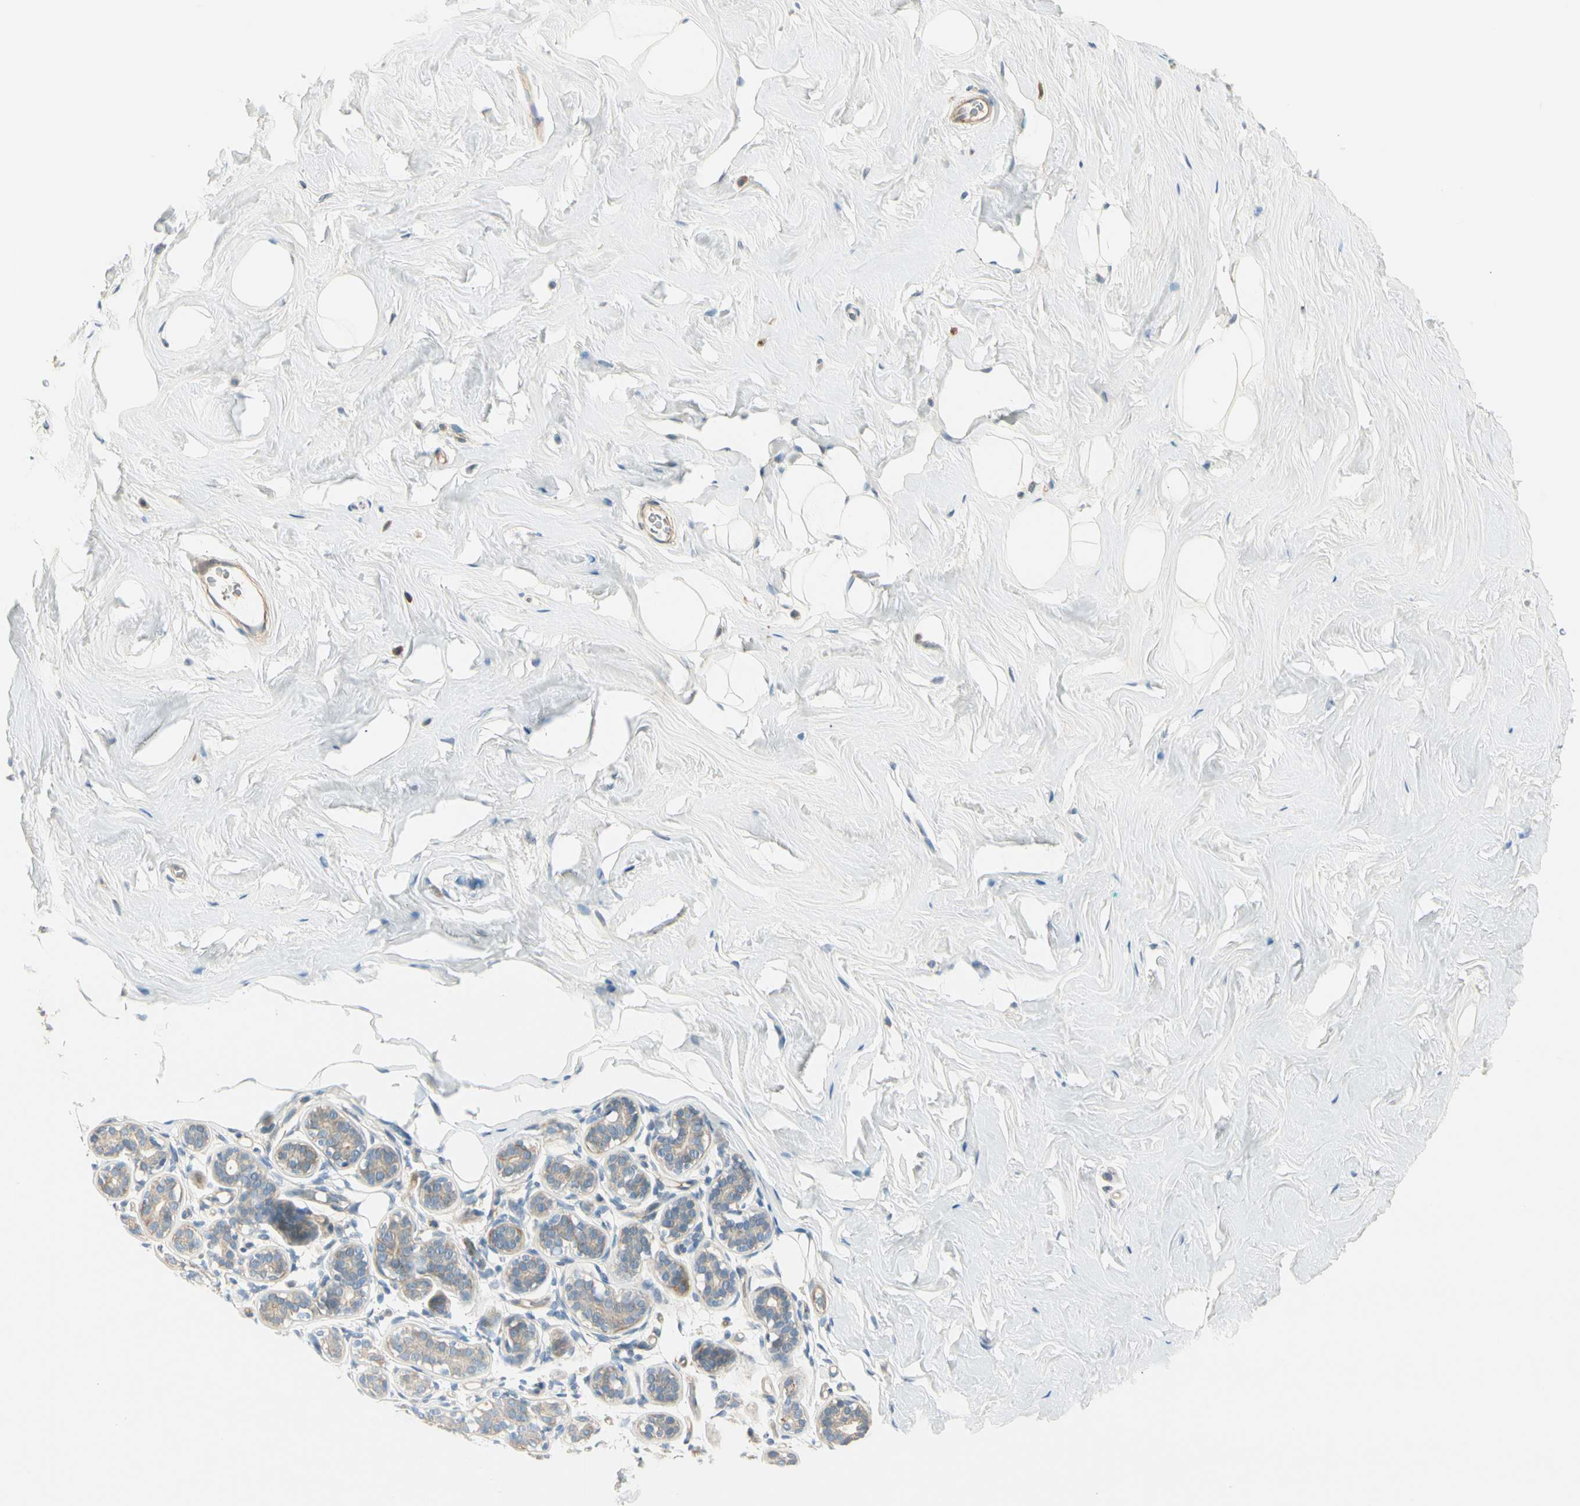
{"staining": {"intensity": "negative", "quantity": "none", "location": "none"}, "tissue": "breast", "cell_type": "Adipocytes", "image_type": "normal", "snomed": [{"axis": "morphology", "description": "Normal tissue, NOS"}, {"axis": "topography", "description": "Breast"}], "caption": "DAB (3,3'-diaminobenzidine) immunohistochemical staining of normal breast displays no significant positivity in adipocytes.", "gene": "ADGRA3", "patient": {"sex": "female", "age": 75}}